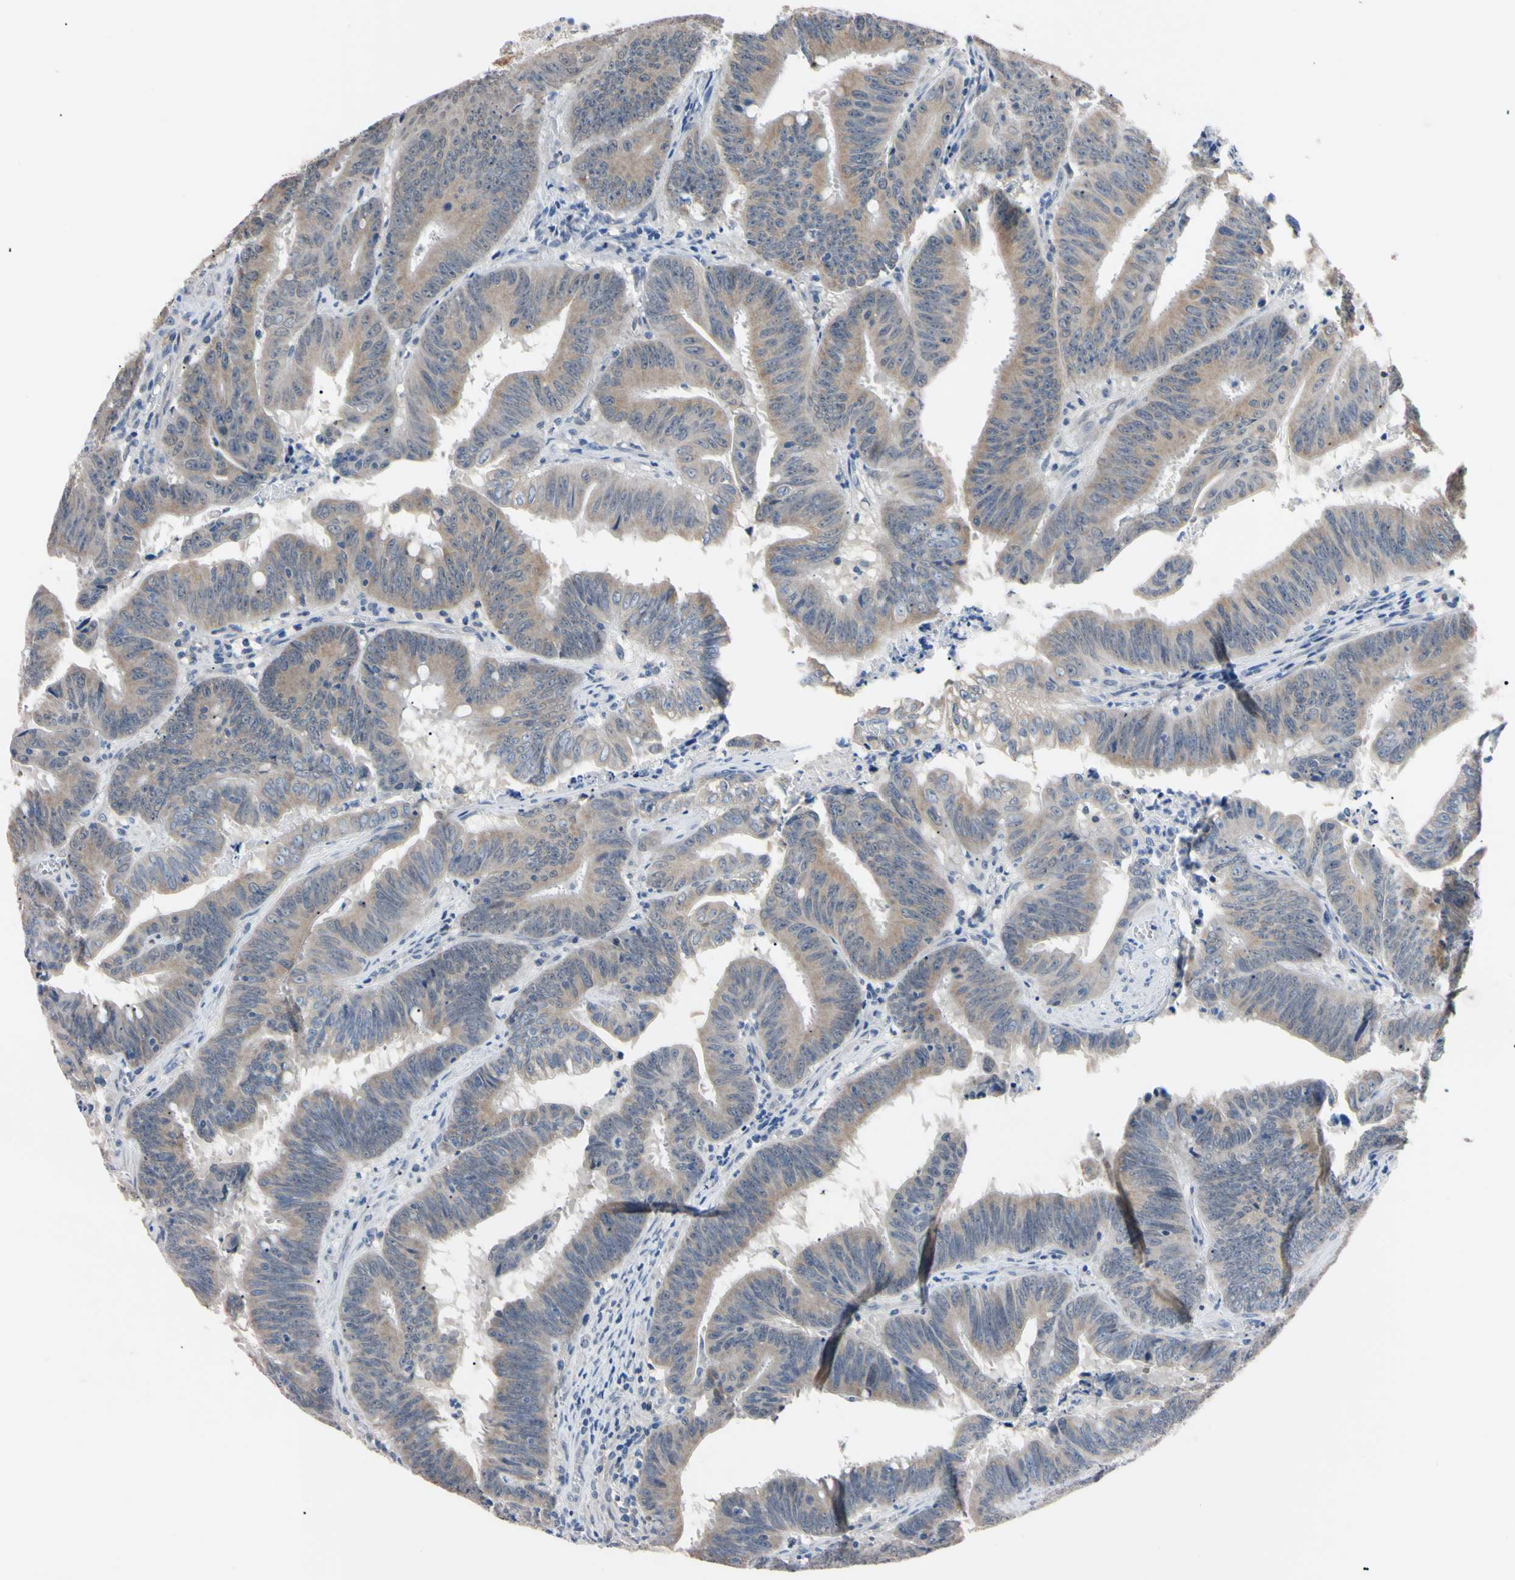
{"staining": {"intensity": "weak", "quantity": ">75%", "location": "cytoplasmic/membranous"}, "tissue": "colorectal cancer", "cell_type": "Tumor cells", "image_type": "cancer", "snomed": [{"axis": "morphology", "description": "Adenocarcinoma, NOS"}, {"axis": "topography", "description": "Colon"}], "caption": "Immunohistochemistry micrograph of neoplastic tissue: colorectal cancer (adenocarcinoma) stained using IHC displays low levels of weak protein expression localized specifically in the cytoplasmic/membranous of tumor cells, appearing as a cytoplasmic/membranous brown color.", "gene": "PNKD", "patient": {"sex": "male", "age": 45}}